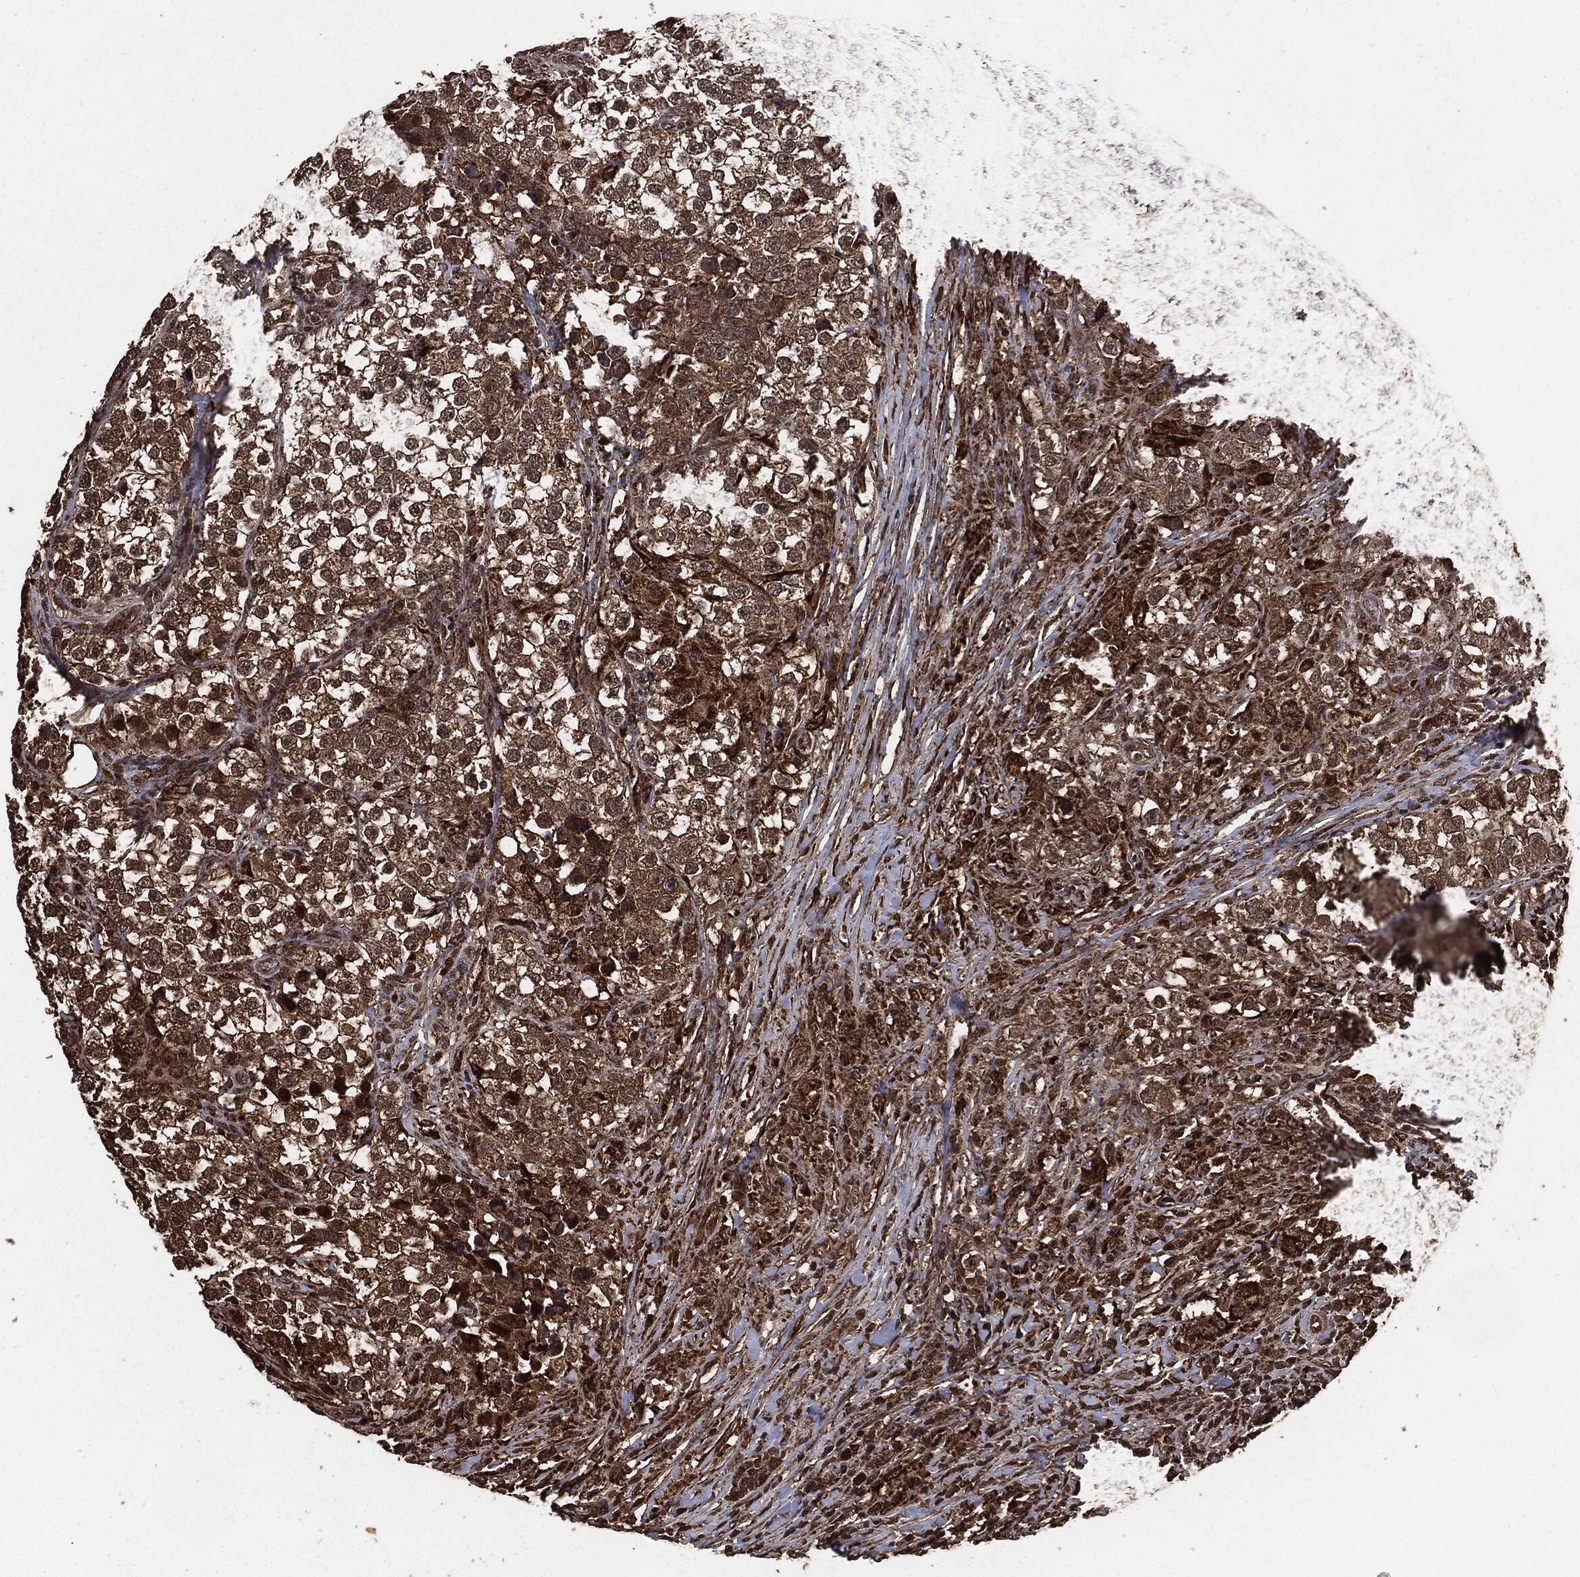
{"staining": {"intensity": "moderate", "quantity": "25%-75%", "location": "cytoplasmic/membranous"}, "tissue": "testis cancer", "cell_type": "Tumor cells", "image_type": "cancer", "snomed": [{"axis": "morphology", "description": "Seminoma, NOS"}, {"axis": "topography", "description": "Testis"}], "caption": "Protein positivity by IHC demonstrates moderate cytoplasmic/membranous staining in about 25%-75% of tumor cells in testis cancer (seminoma).", "gene": "EGFR", "patient": {"sex": "male", "age": 46}}